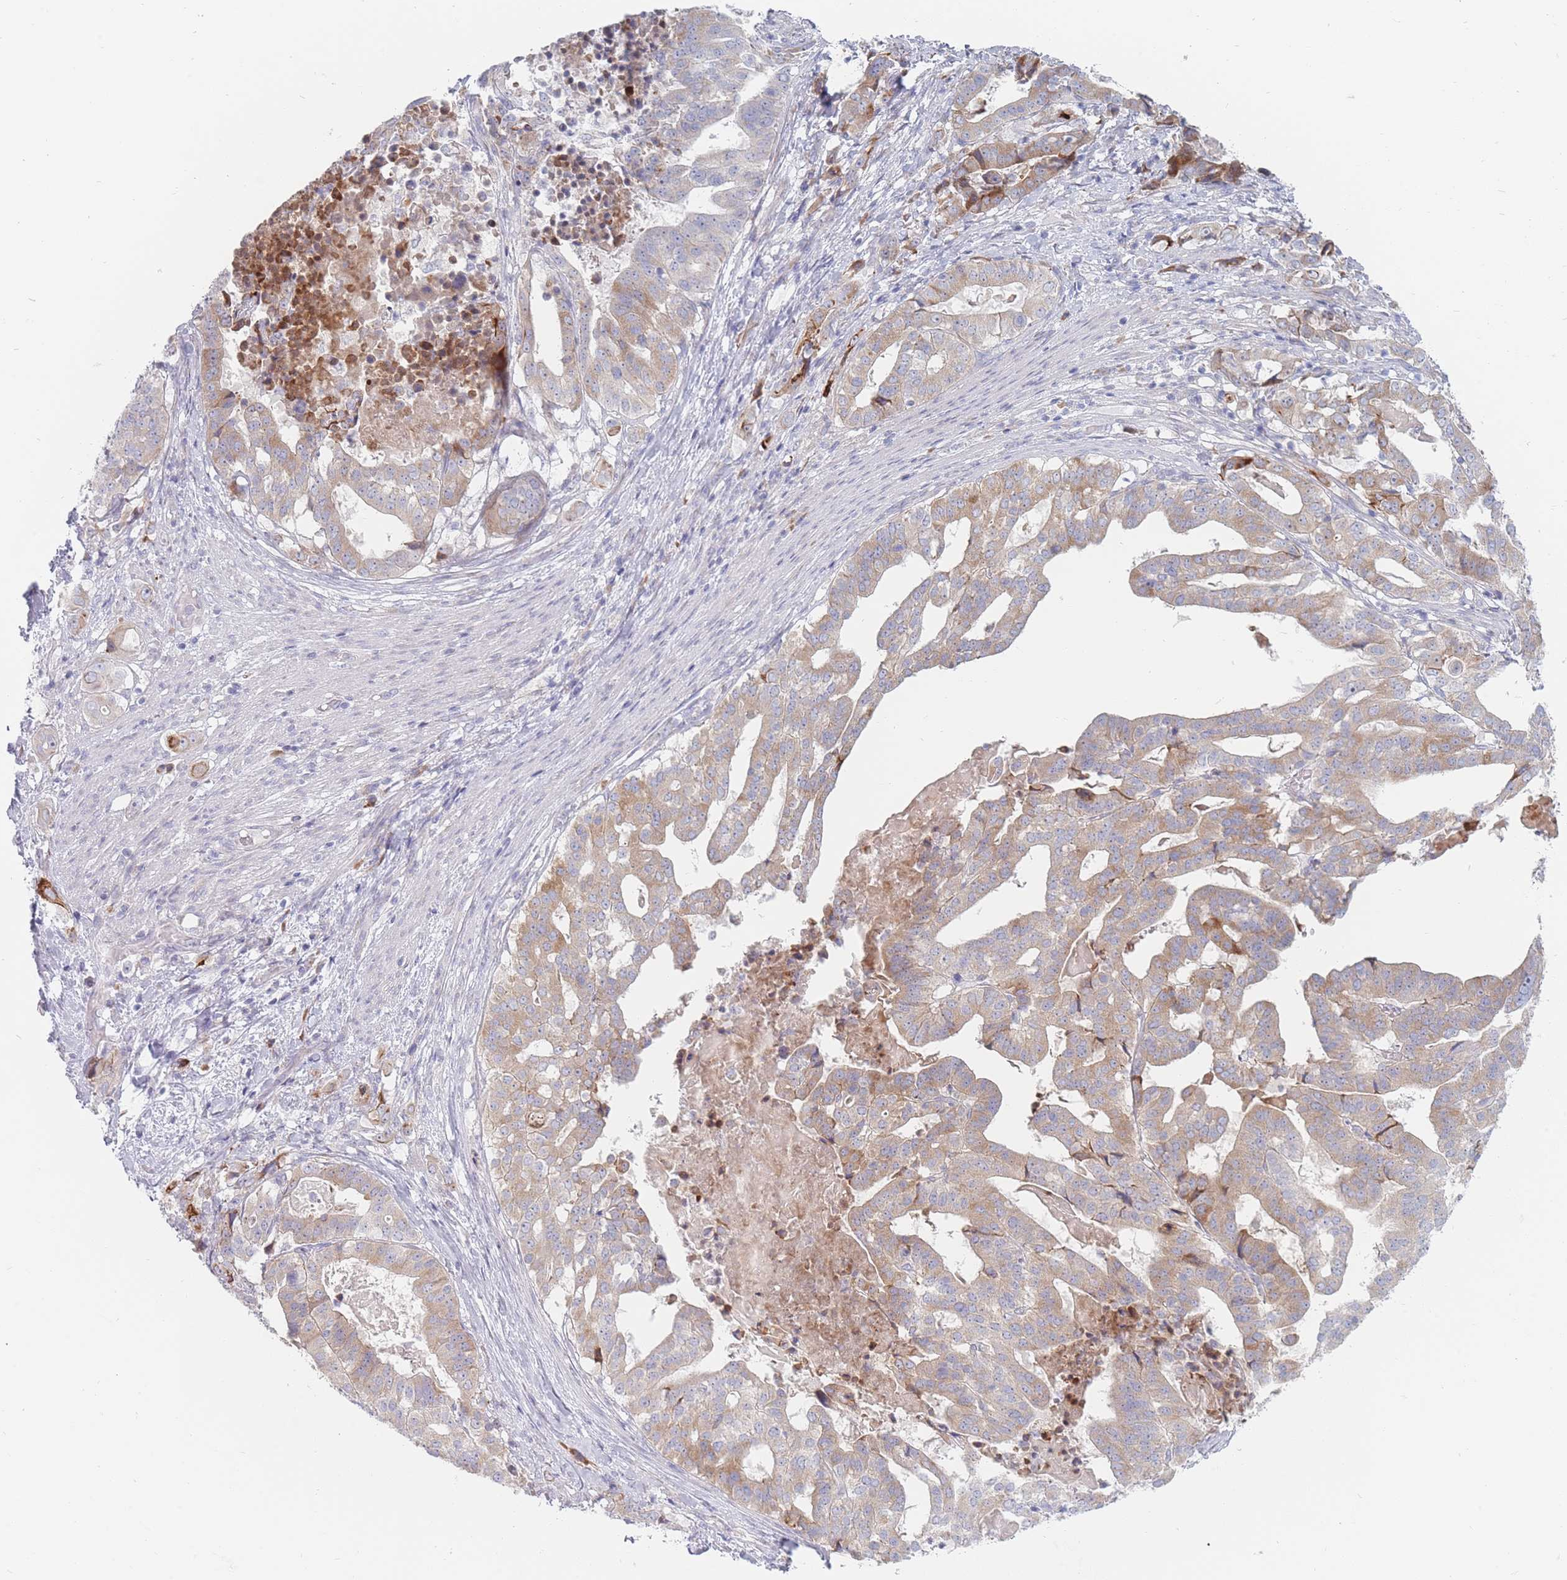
{"staining": {"intensity": "weak", "quantity": ">75%", "location": "cytoplasmic/membranous"}, "tissue": "stomach cancer", "cell_type": "Tumor cells", "image_type": "cancer", "snomed": [{"axis": "morphology", "description": "Adenocarcinoma, NOS"}, {"axis": "topography", "description": "Stomach"}], "caption": "Immunohistochemical staining of stomach cancer (adenocarcinoma) reveals low levels of weak cytoplasmic/membranous positivity in about >75% of tumor cells.", "gene": "SPATS1", "patient": {"sex": "male", "age": 48}}